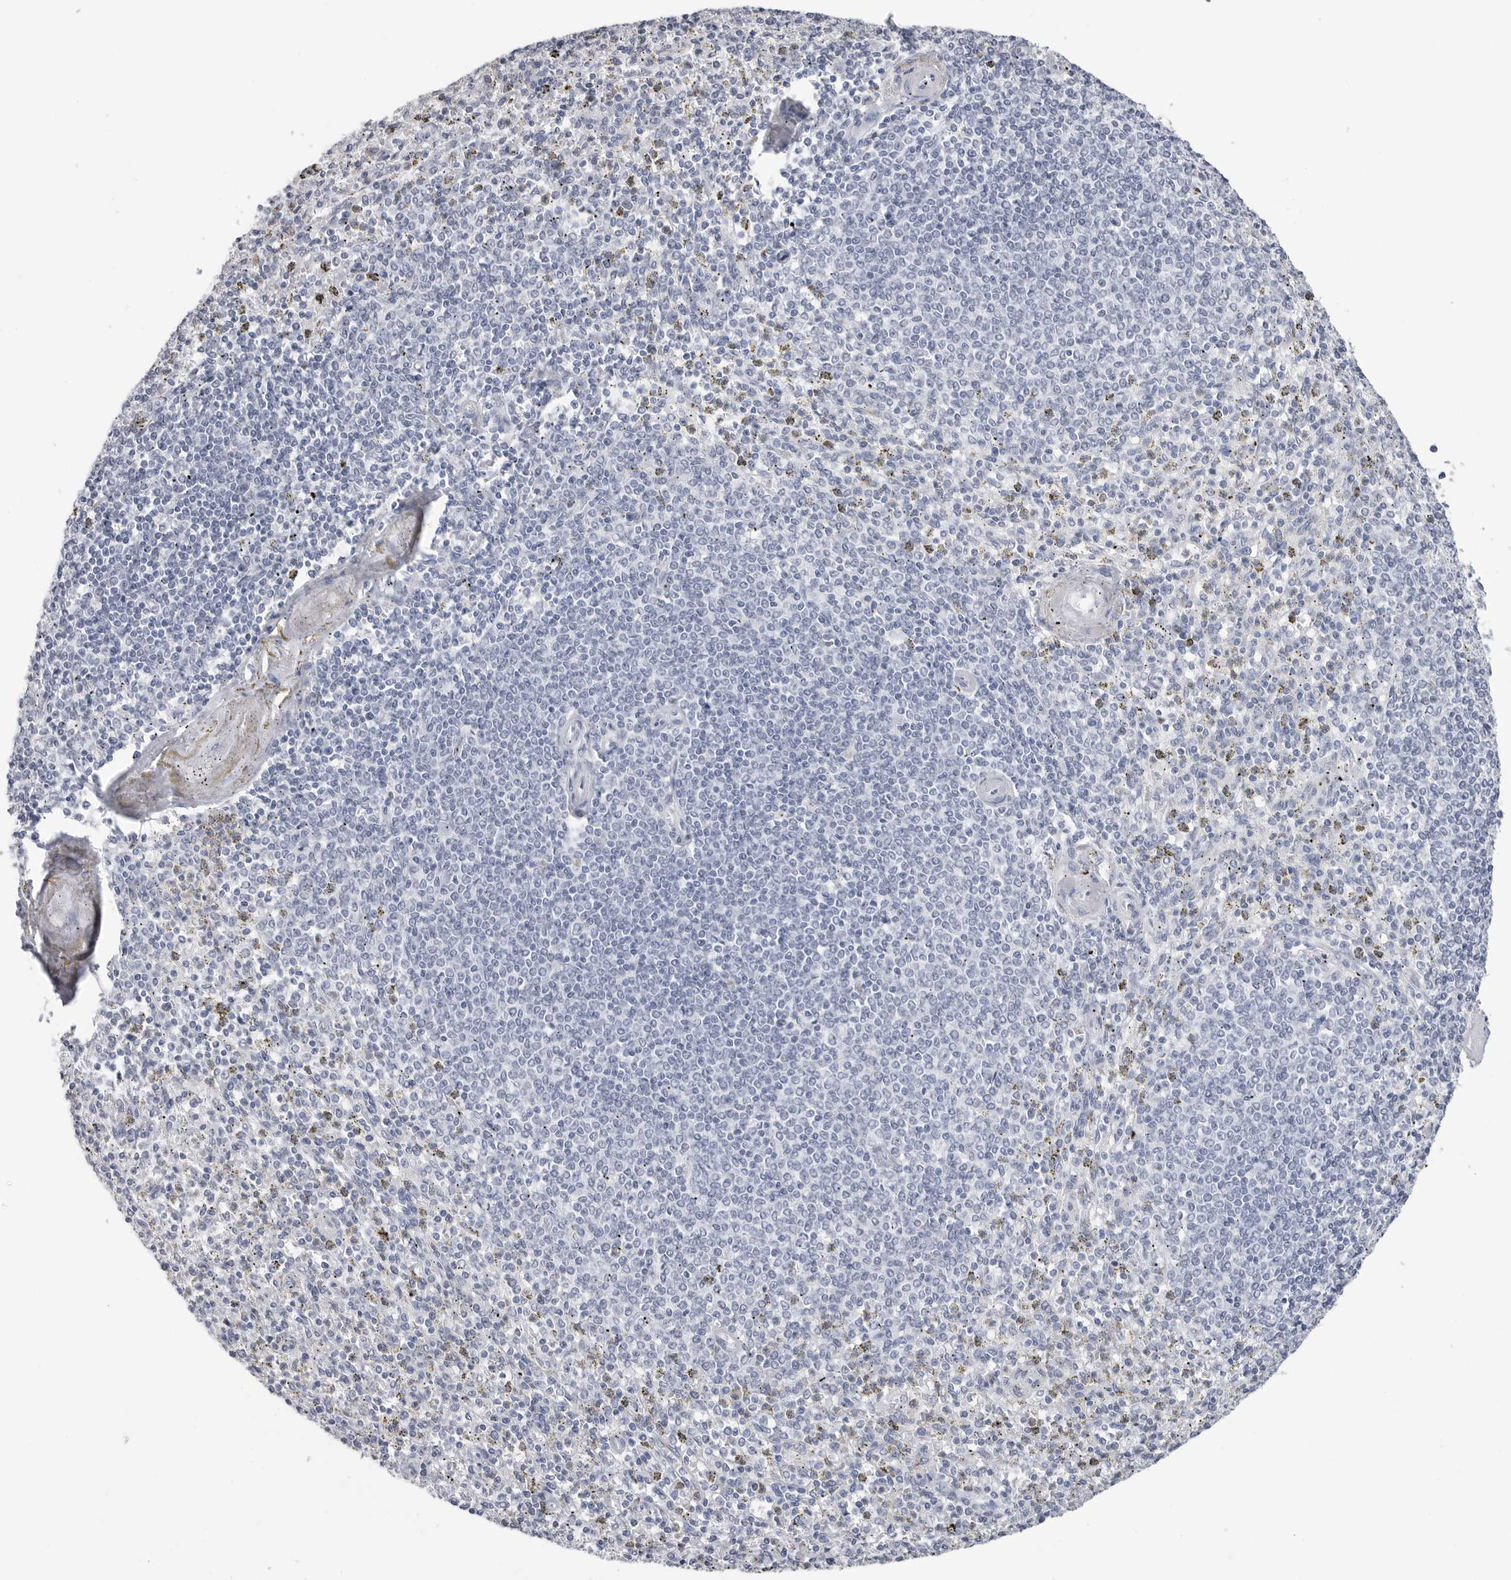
{"staining": {"intensity": "negative", "quantity": "none", "location": "none"}, "tissue": "spleen", "cell_type": "Cells in red pulp", "image_type": "normal", "snomed": [{"axis": "morphology", "description": "Normal tissue, NOS"}, {"axis": "topography", "description": "Spleen"}], "caption": "Cells in red pulp are negative for brown protein staining in benign spleen. (DAB (3,3'-diaminobenzidine) IHC visualized using brightfield microscopy, high magnification).", "gene": "PGA3", "patient": {"sex": "male", "age": 72}}